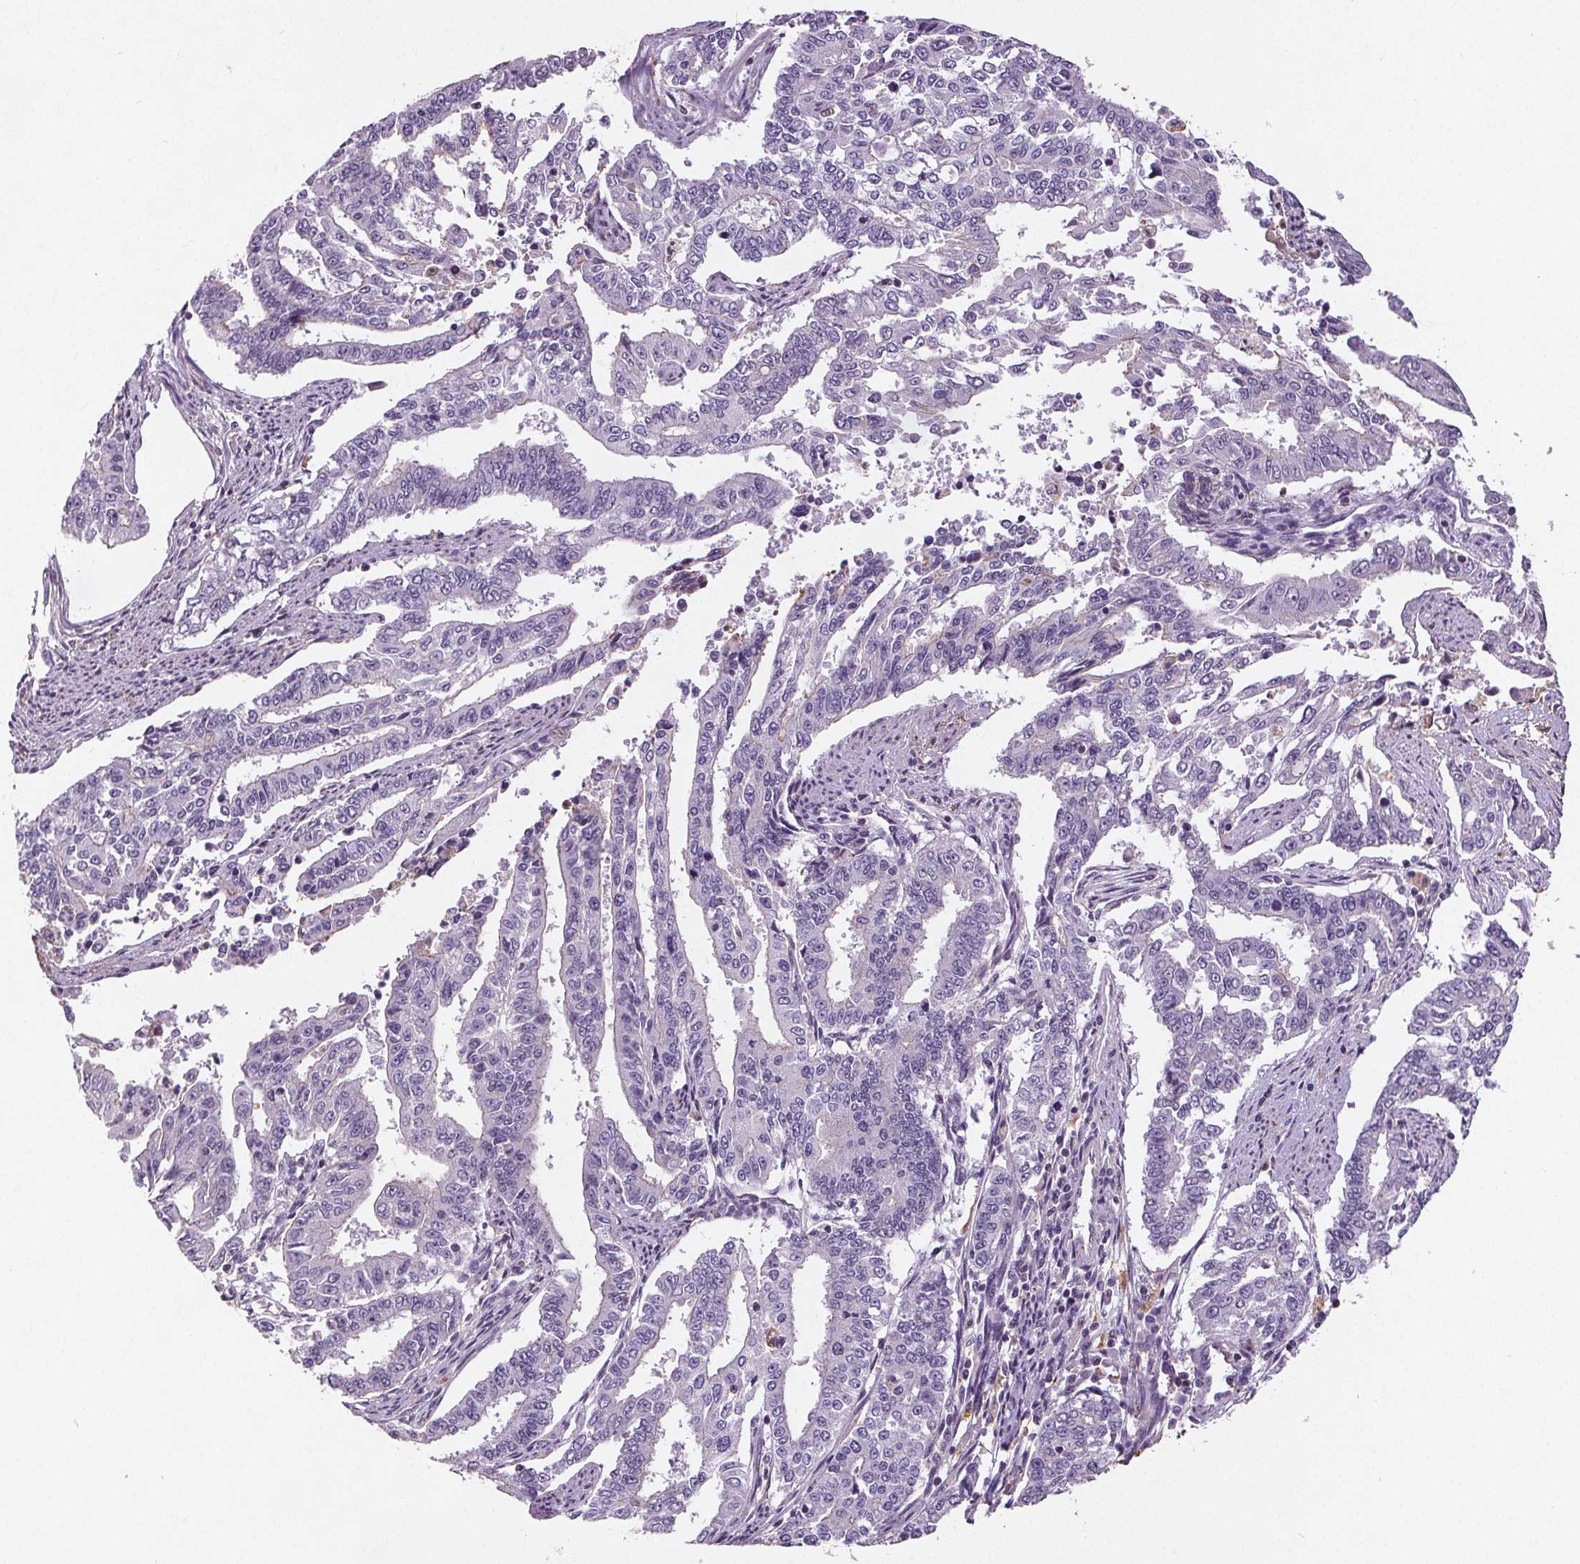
{"staining": {"intensity": "negative", "quantity": "none", "location": "none"}, "tissue": "endometrial cancer", "cell_type": "Tumor cells", "image_type": "cancer", "snomed": [{"axis": "morphology", "description": "Adenocarcinoma, NOS"}, {"axis": "topography", "description": "Uterus"}], "caption": "Endometrial cancer (adenocarcinoma) was stained to show a protein in brown. There is no significant staining in tumor cells.", "gene": "C19orf84", "patient": {"sex": "female", "age": 59}}